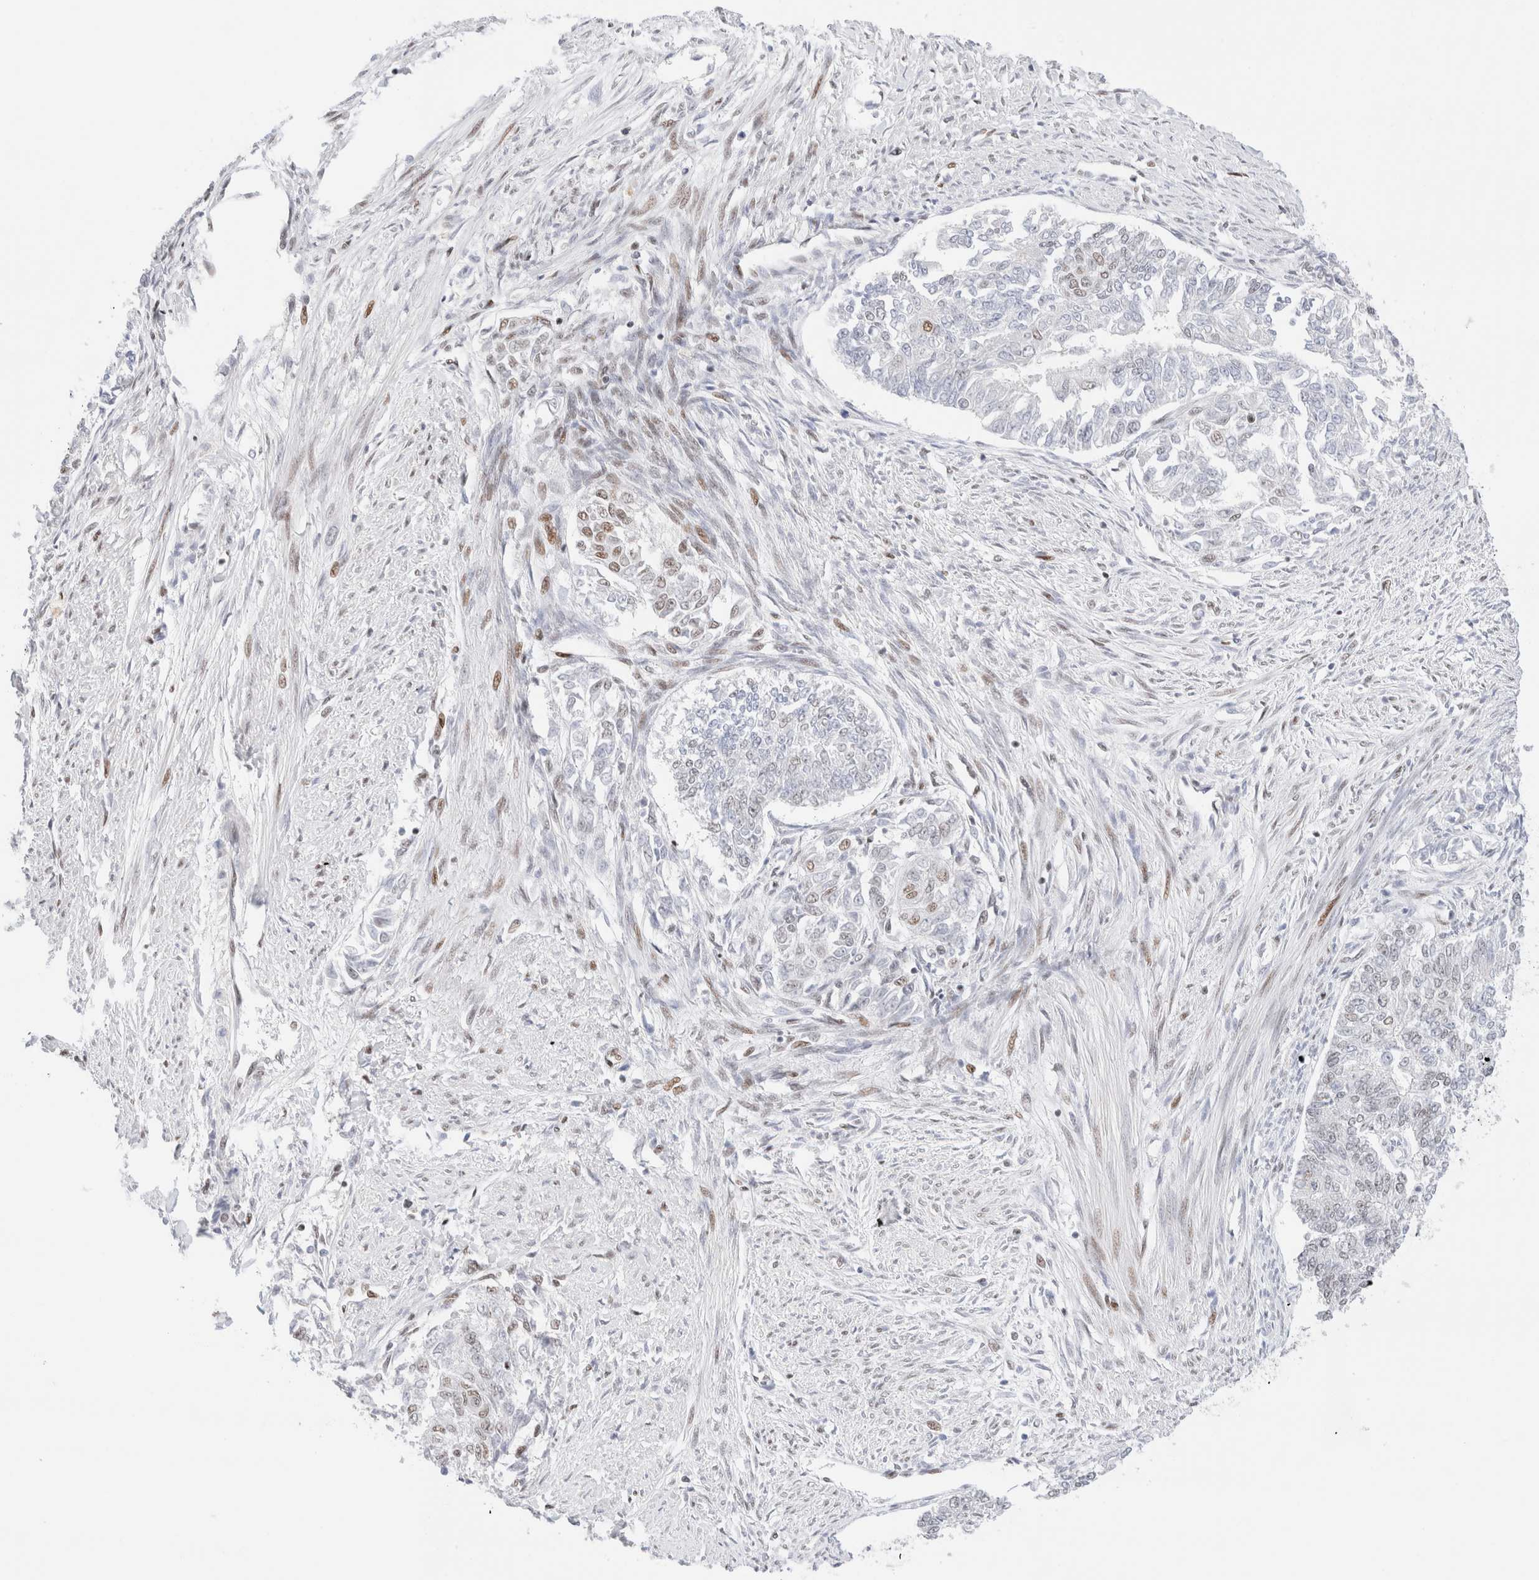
{"staining": {"intensity": "moderate", "quantity": "<25%", "location": "nuclear"}, "tissue": "endometrial cancer", "cell_type": "Tumor cells", "image_type": "cancer", "snomed": [{"axis": "morphology", "description": "Adenocarcinoma, NOS"}, {"axis": "topography", "description": "Endometrium"}], "caption": "Immunohistochemistry (IHC) of human adenocarcinoma (endometrial) demonstrates low levels of moderate nuclear staining in approximately <25% of tumor cells.", "gene": "ZNF282", "patient": {"sex": "female", "age": 32}}